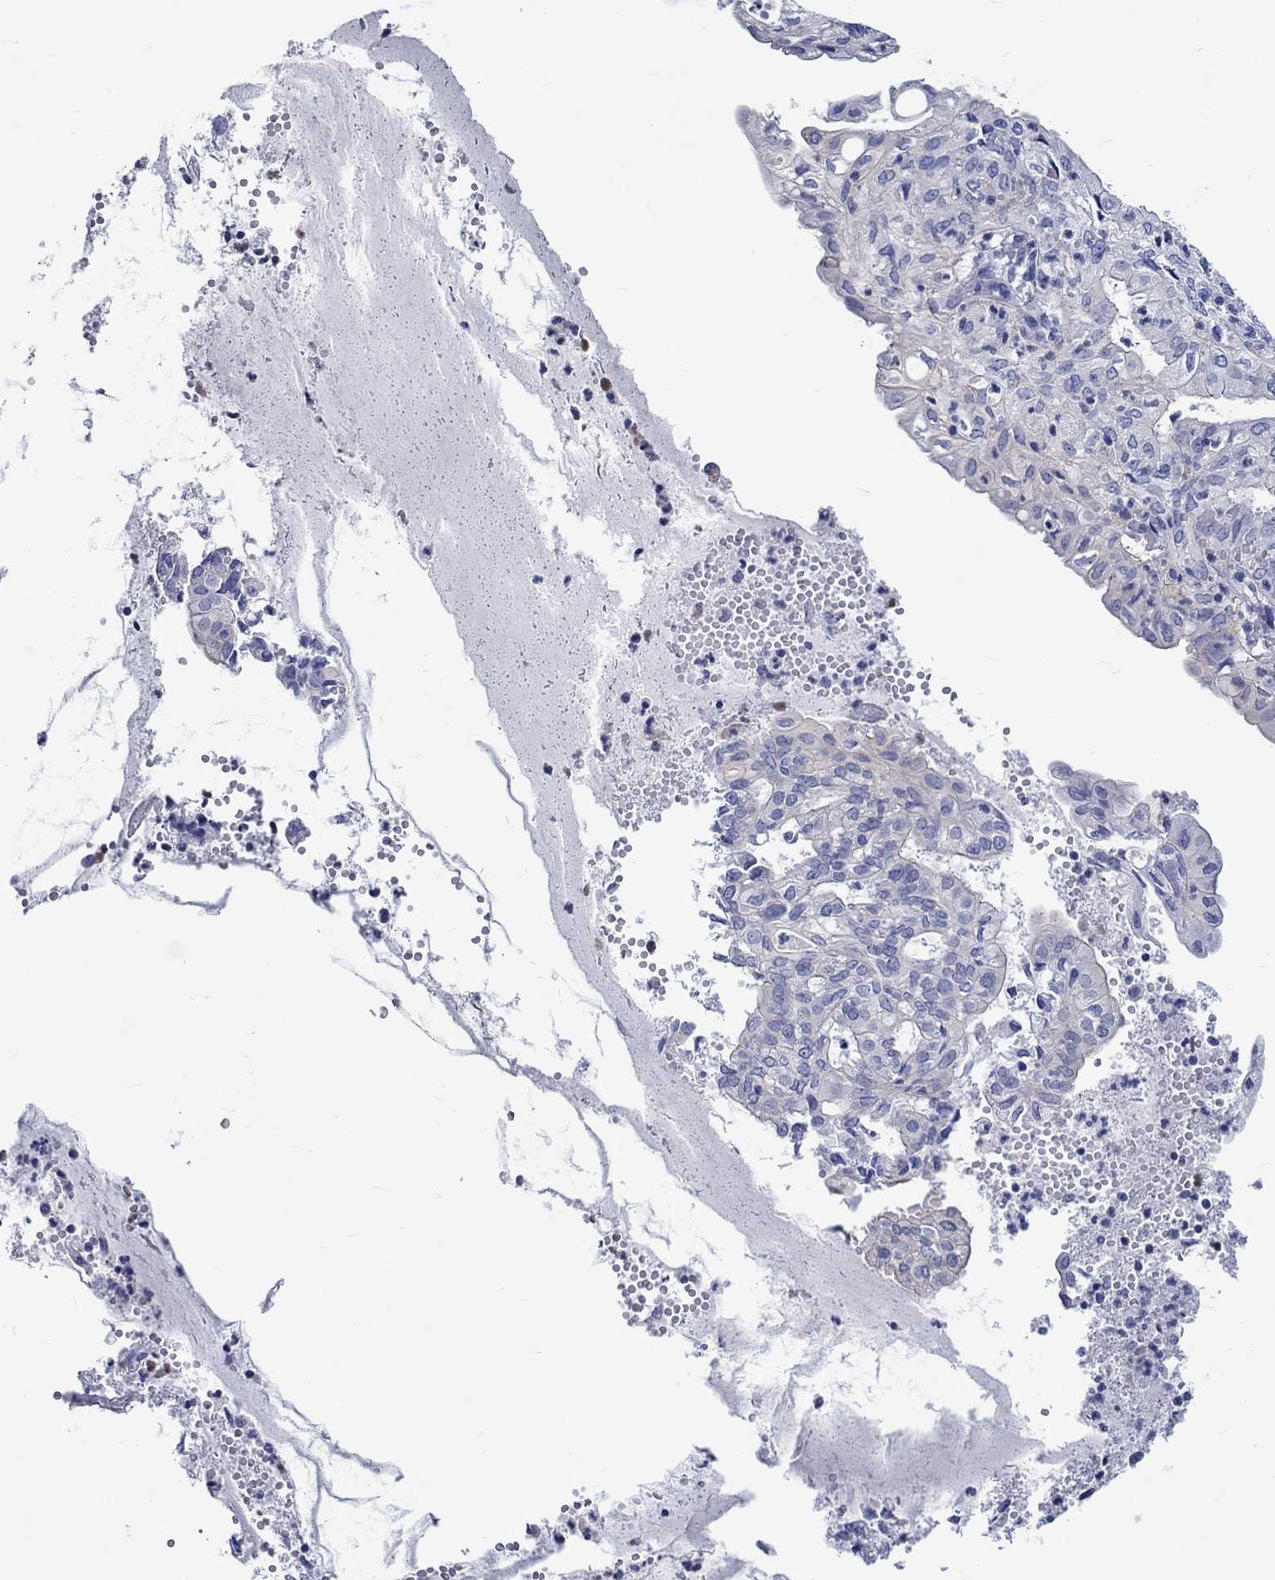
{"staining": {"intensity": "negative", "quantity": "none", "location": "none"}, "tissue": "endometrial cancer", "cell_type": "Tumor cells", "image_type": "cancer", "snomed": [{"axis": "morphology", "description": "Adenocarcinoma, NOS"}, {"axis": "topography", "description": "Endometrium"}], "caption": "An IHC image of adenocarcinoma (endometrial) is shown. There is no staining in tumor cells of adenocarcinoma (endometrial). Nuclei are stained in blue.", "gene": "SH2D7", "patient": {"sex": "female", "age": 68}}